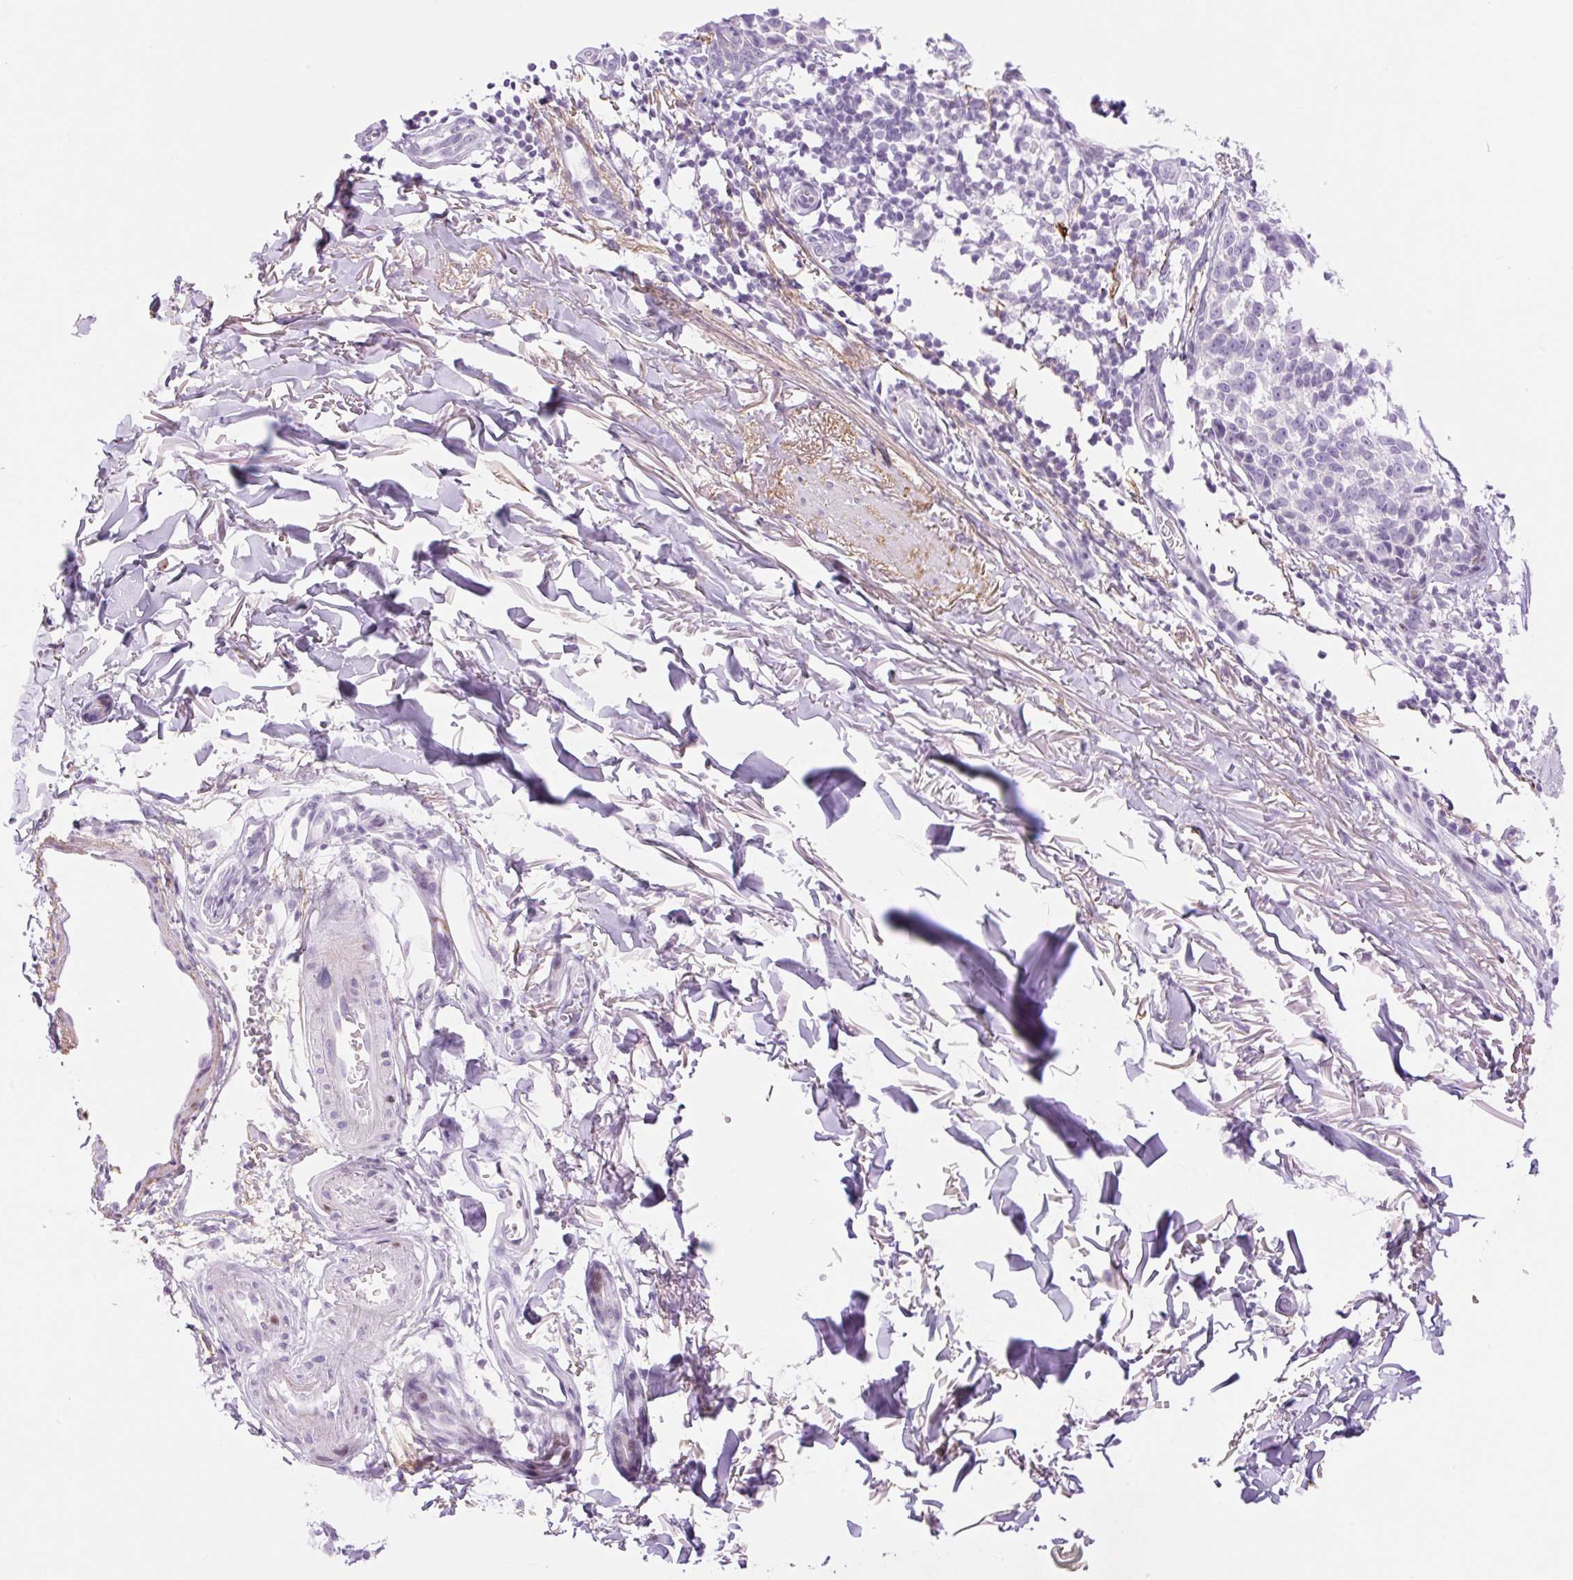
{"staining": {"intensity": "negative", "quantity": "none", "location": "none"}, "tissue": "melanoma", "cell_type": "Tumor cells", "image_type": "cancer", "snomed": [{"axis": "morphology", "description": "Malignant melanoma, NOS"}, {"axis": "topography", "description": "Skin"}], "caption": "Tumor cells are negative for protein expression in human melanoma. (DAB immunohistochemistry with hematoxylin counter stain).", "gene": "SP140L", "patient": {"sex": "male", "age": 73}}